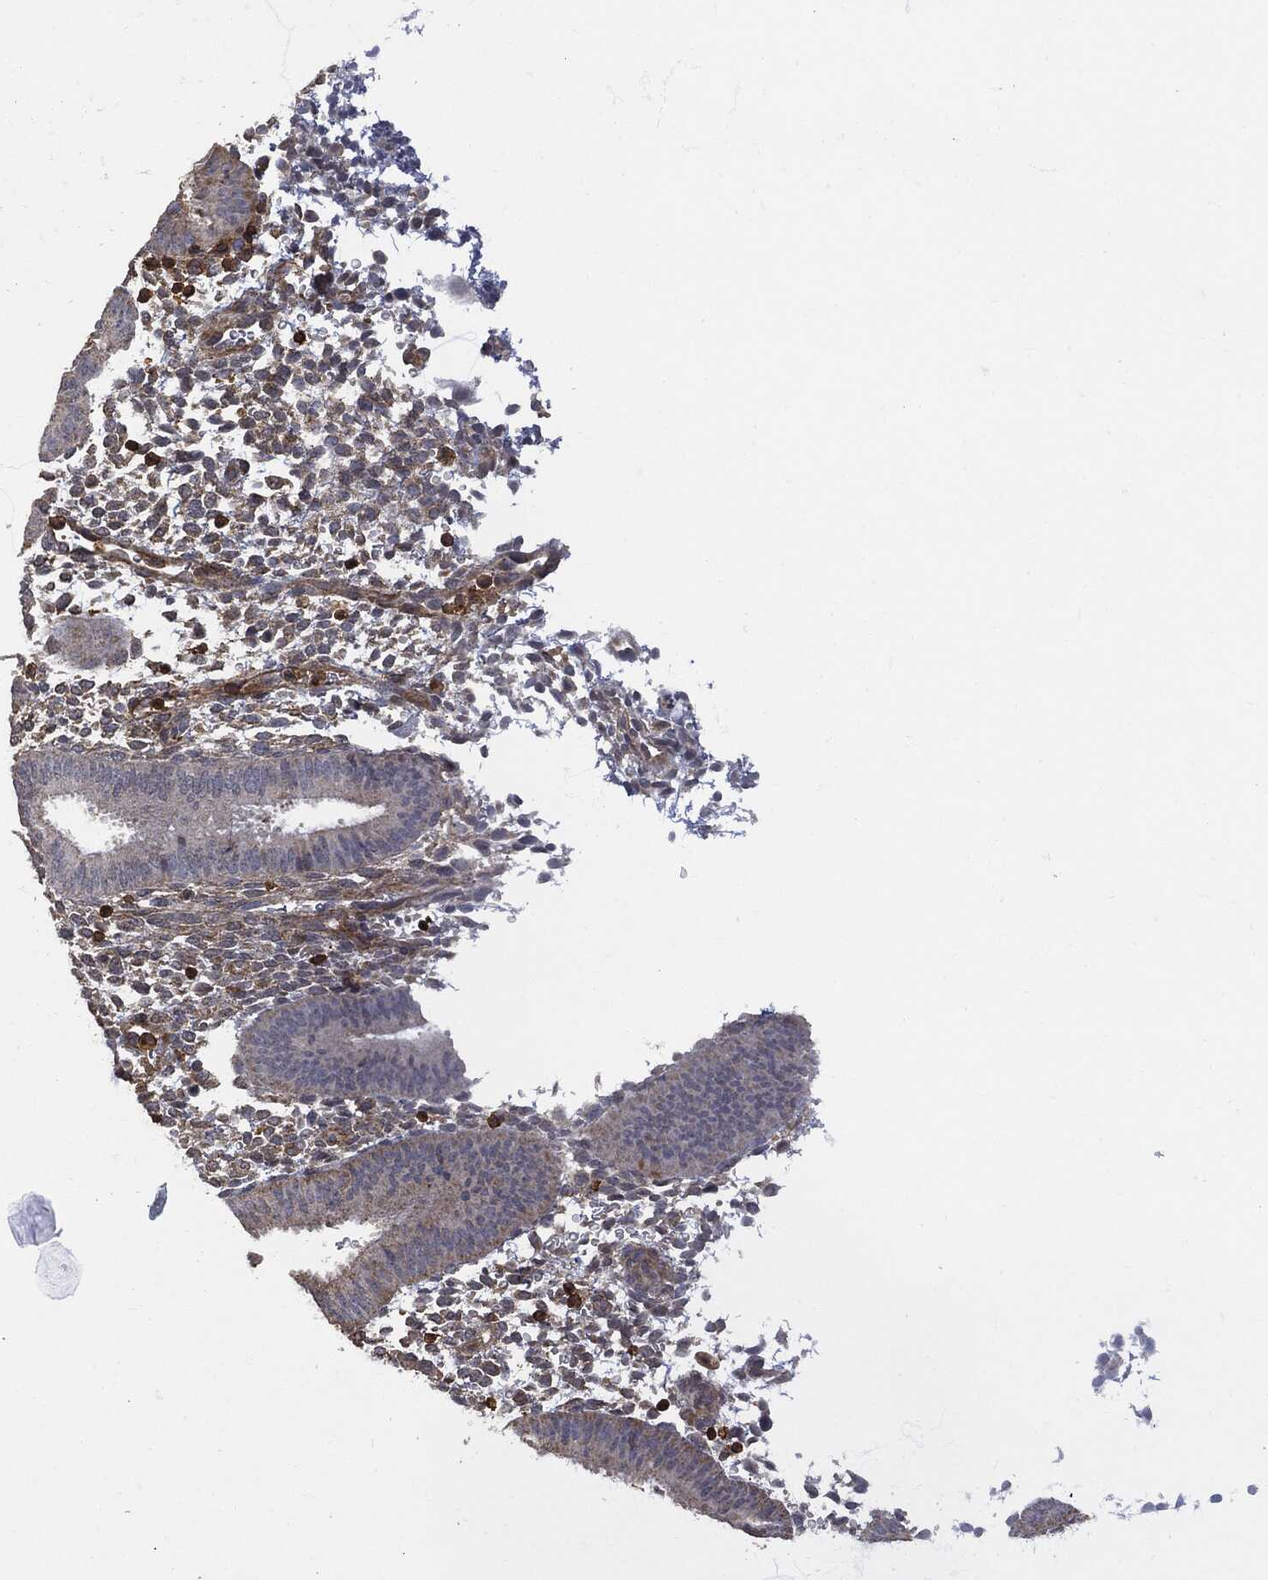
{"staining": {"intensity": "negative", "quantity": "none", "location": "none"}, "tissue": "endometrium", "cell_type": "Cells in endometrial stroma", "image_type": "normal", "snomed": [{"axis": "morphology", "description": "Normal tissue, NOS"}, {"axis": "topography", "description": "Endometrium"}], "caption": "DAB (3,3'-diaminobenzidine) immunohistochemical staining of benign human endometrium reveals no significant positivity in cells in endometrial stroma.", "gene": "PSMB10", "patient": {"sex": "female", "age": 39}}